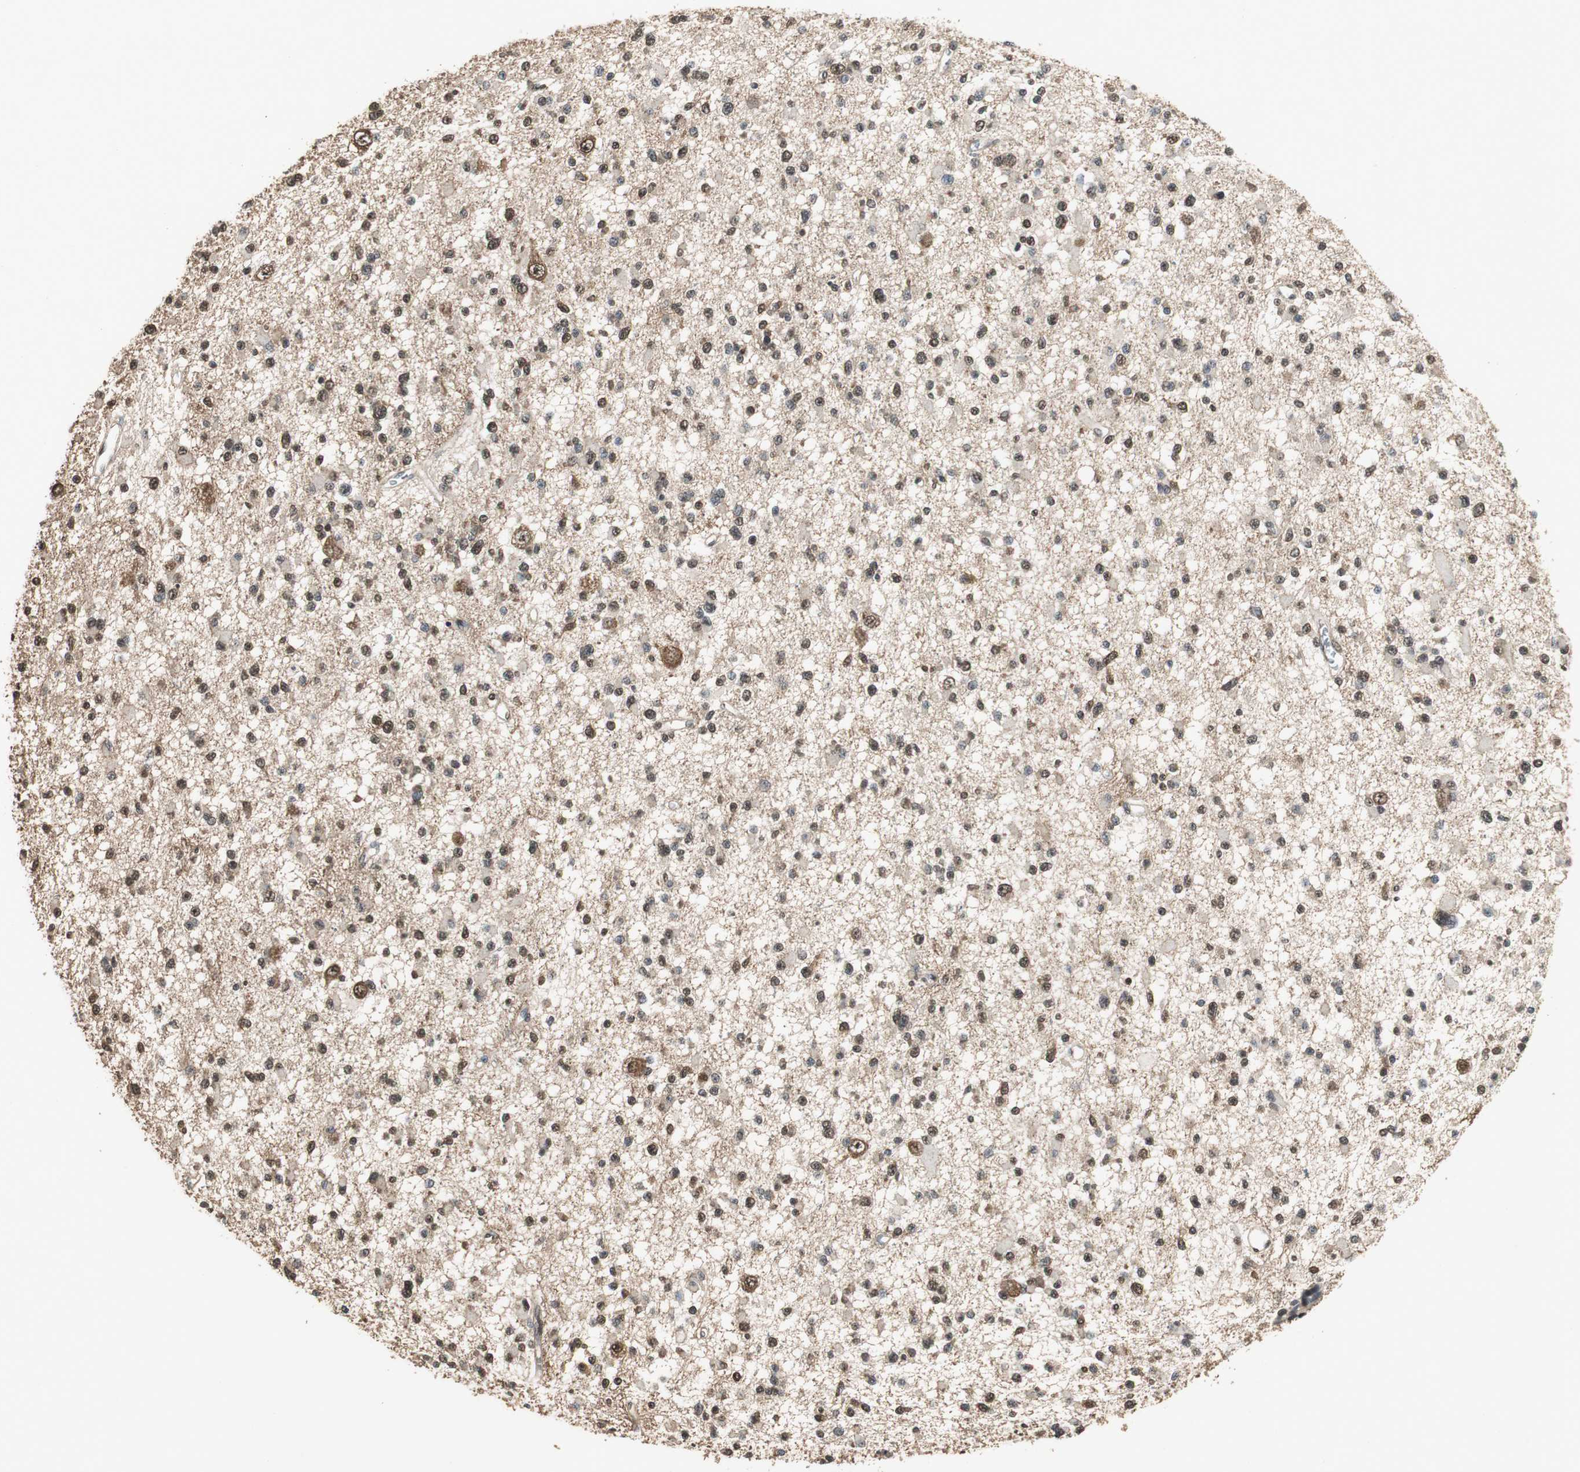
{"staining": {"intensity": "strong", "quantity": ">75%", "location": "cytoplasmic/membranous,nuclear"}, "tissue": "glioma", "cell_type": "Tumor cells", "image_type": "cancer", "snomed": [{"axis": "morphology", "description": "Glioma, malignant, Low grade"}, {"axis": "topography", "description": "Brain"}], "caption": "Immunohistochemistry (IHC) image of neoplastic tissue: human glioma stained using IHC shows high levels of strong protein expression localized specifically in the cytoplasmic/membranous and nuclear of tumor cells, appearing as a cytoplasmic/membranous and nuclear brown color.", "gene": "PPP1R13B", "patient": {"sex": "female", "age": 22}}